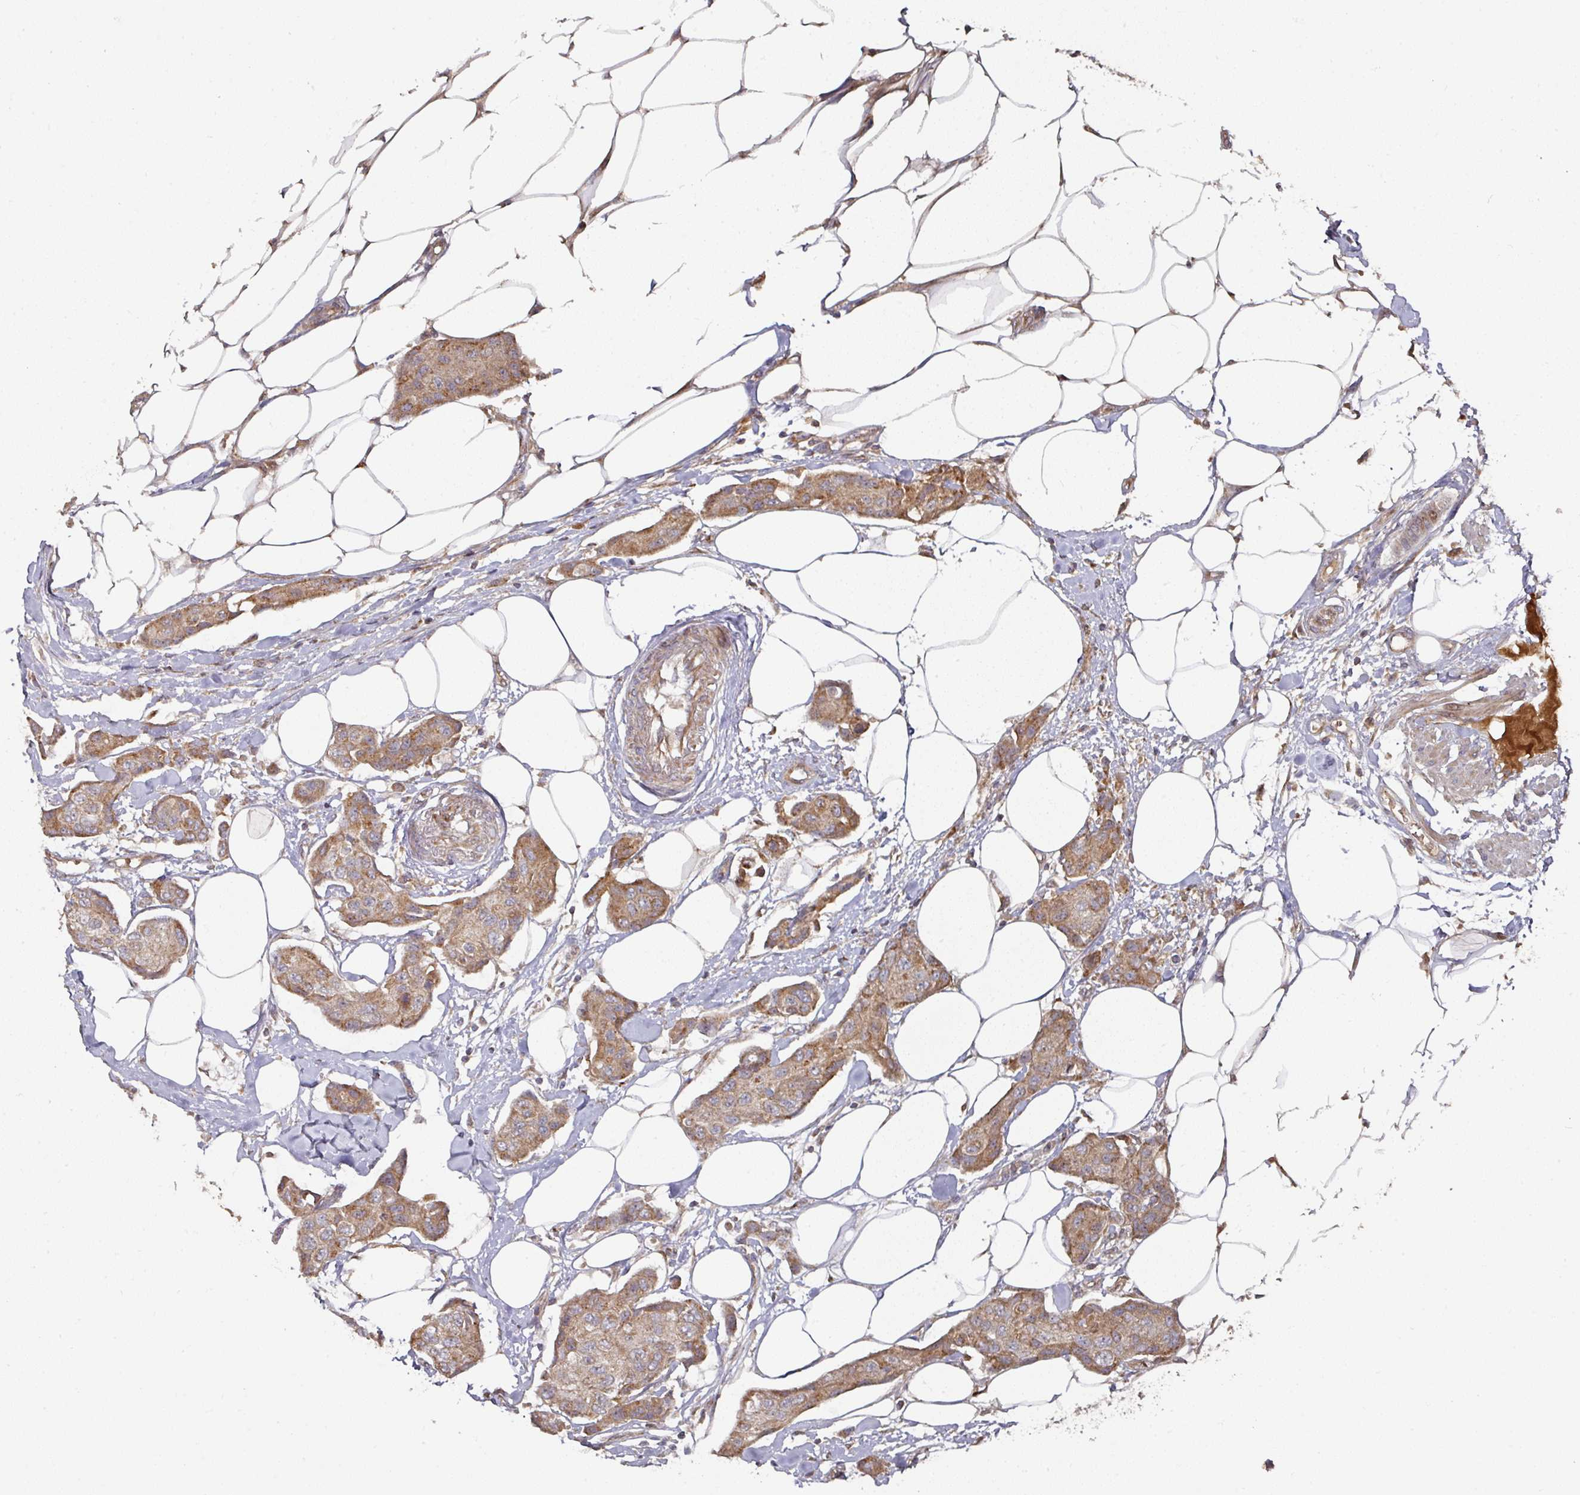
{"staining": {"intensity": "moderate", "quantity": ">75%", "location": "cytoplasmic/membranous"}, "tissue": "breast cancer", "cell_type": "Tumor cells", "image_type": "cancer", "snomed": [{"axis": "morphology", "description": "Duct carcinoma"}, {"axis": "topography", "description": "Breast"}, {"axis": "topography", "description": "Lymph node"}], "caption": "Immunohistochemistry photomicrograph of neoplastic tissue: breast cancer stained using immunohistochemistry reveals medium levels of moderate protein expression localized specifically in the cytoplasmic/membranous of tumor cells, appearing as a cytoplasmic/membranous brown color.", "gene": "DNAJC7", "patient": {"sex": "female", "age": 80}}